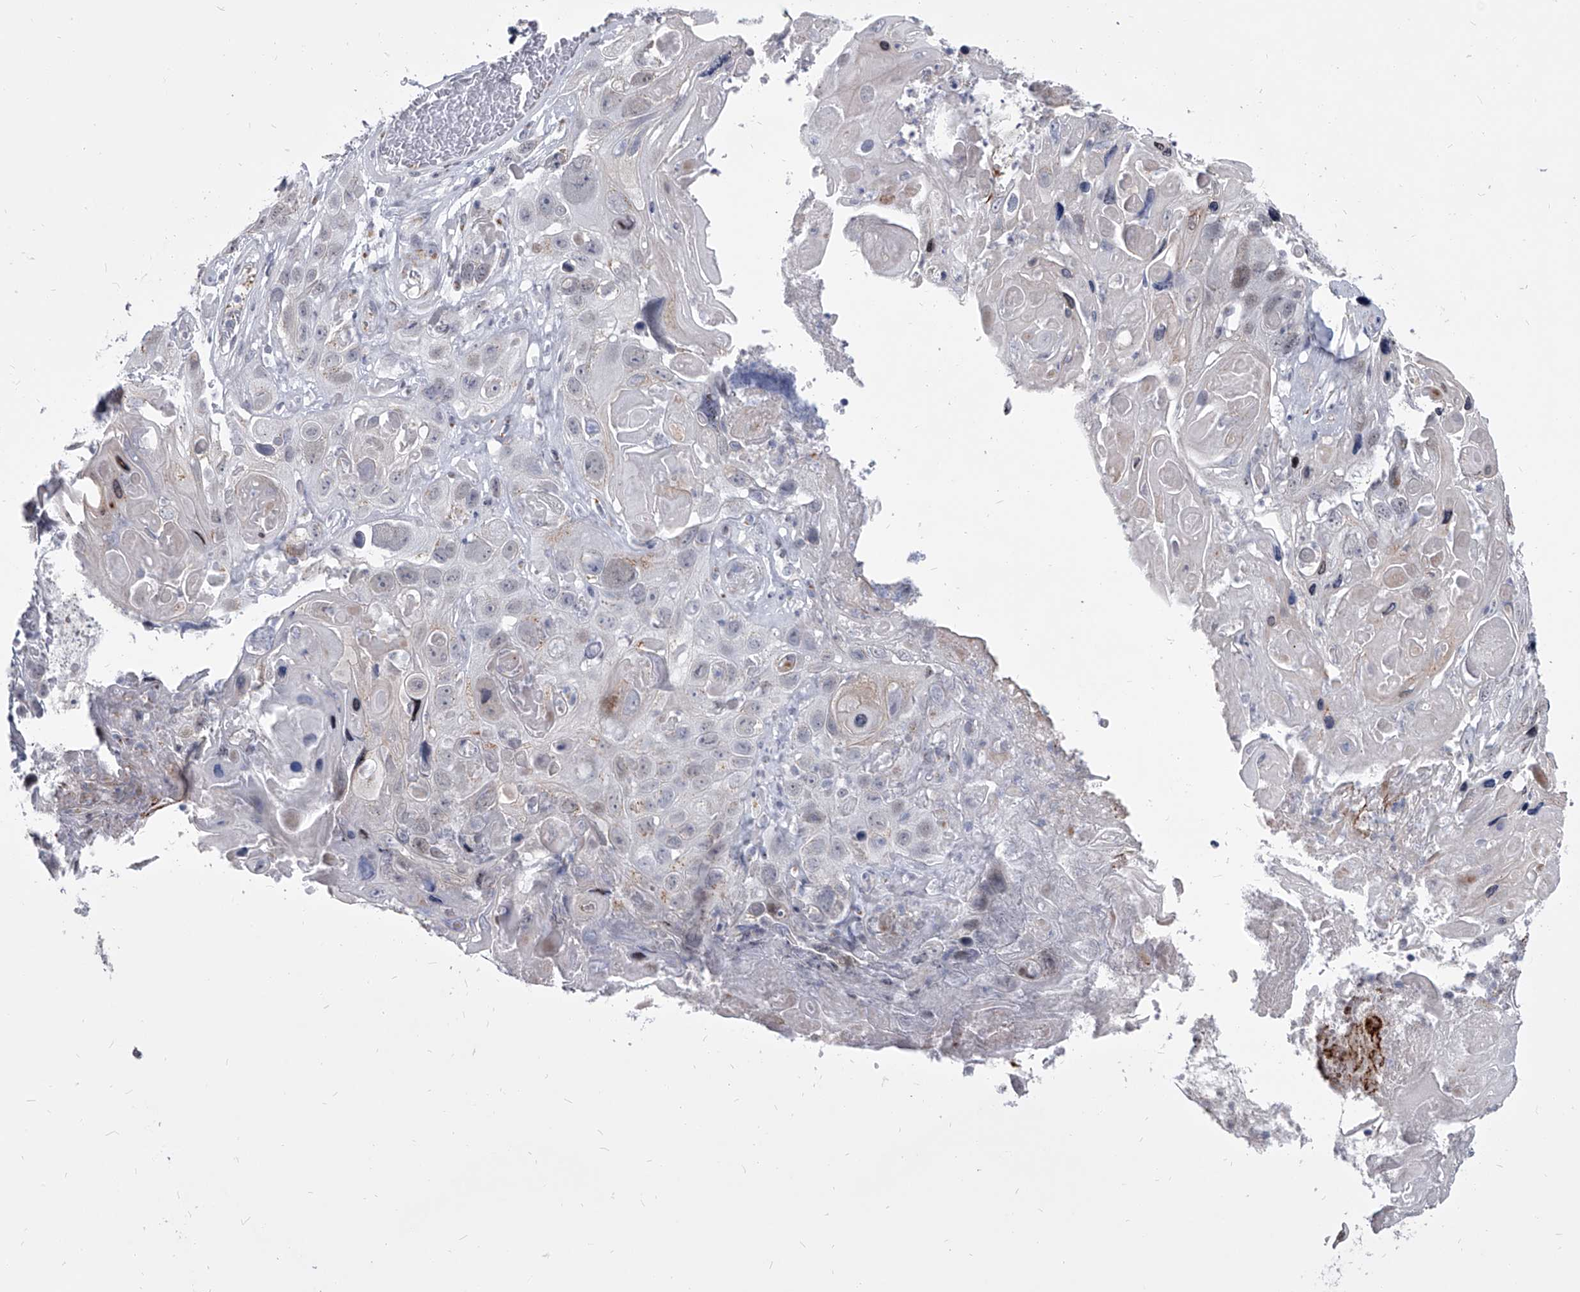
{"staining": {"intensity": "negative", "quantity": "none", "location": "none"}, "tissue": "skin cancer", "cell_type": "Tumor cells", "image_type": "cancer", "snomed": [{"axis": "morphology", "description": "Squamous cell carcinoma, NOS"}, {"axis": "topography", "description": "Skin"}], "caption": "Image shows no protein positivity in tumor cells of squamous cell carcinoma (skin) tissue. The staining is performed using DAB (3,3'-diaminobenzidine) brown chromogen with nuclei counter-stained in using hematoxylin.", "gene": "EVA1C", "patient": {"sex": "male", "age": 55}}